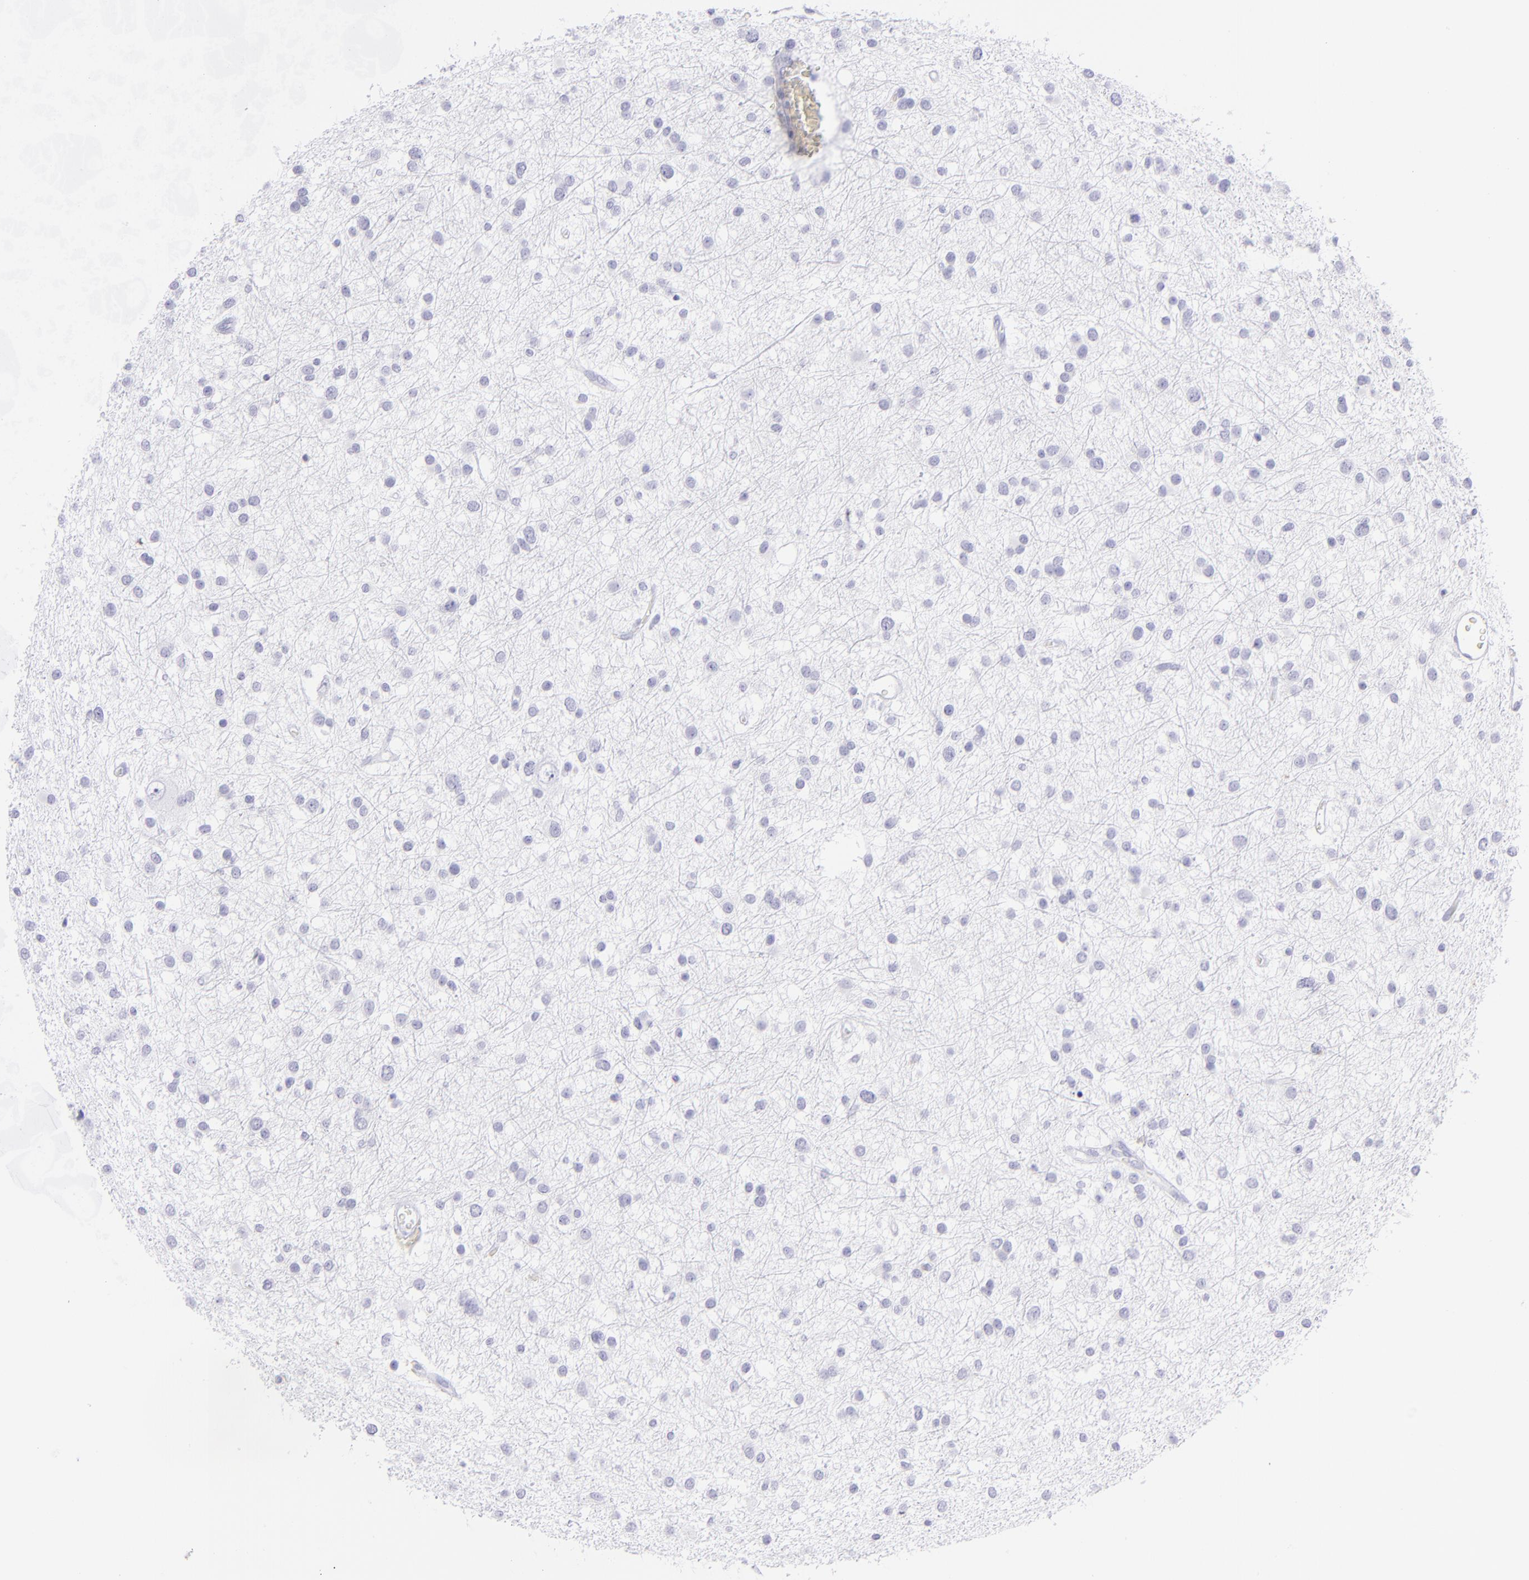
{"staining": {"intensity": "negative", "quantity": "none", "location": "none"}, "tissue": "glioma", "cell_type": "Tumor cells", "image_type": "cancer", "snomed": [{"axis": "morphology", "description": "Glioma, malignant, Low grade"}, {"axis": "topography", "description": "Brain"}], "caption": "An IHC histopathology image of glioma is shown. There is no staining in tumor cells of glioma. The staining was performed using DAB (3,3'-diaminobenzidine) to visualize the protein expression in brown, while the nuclei were stained in blue with hematoxylin (Magnification: 20x).", "gene": "CD72", "patient": {"sex": "female", "age": 36}}